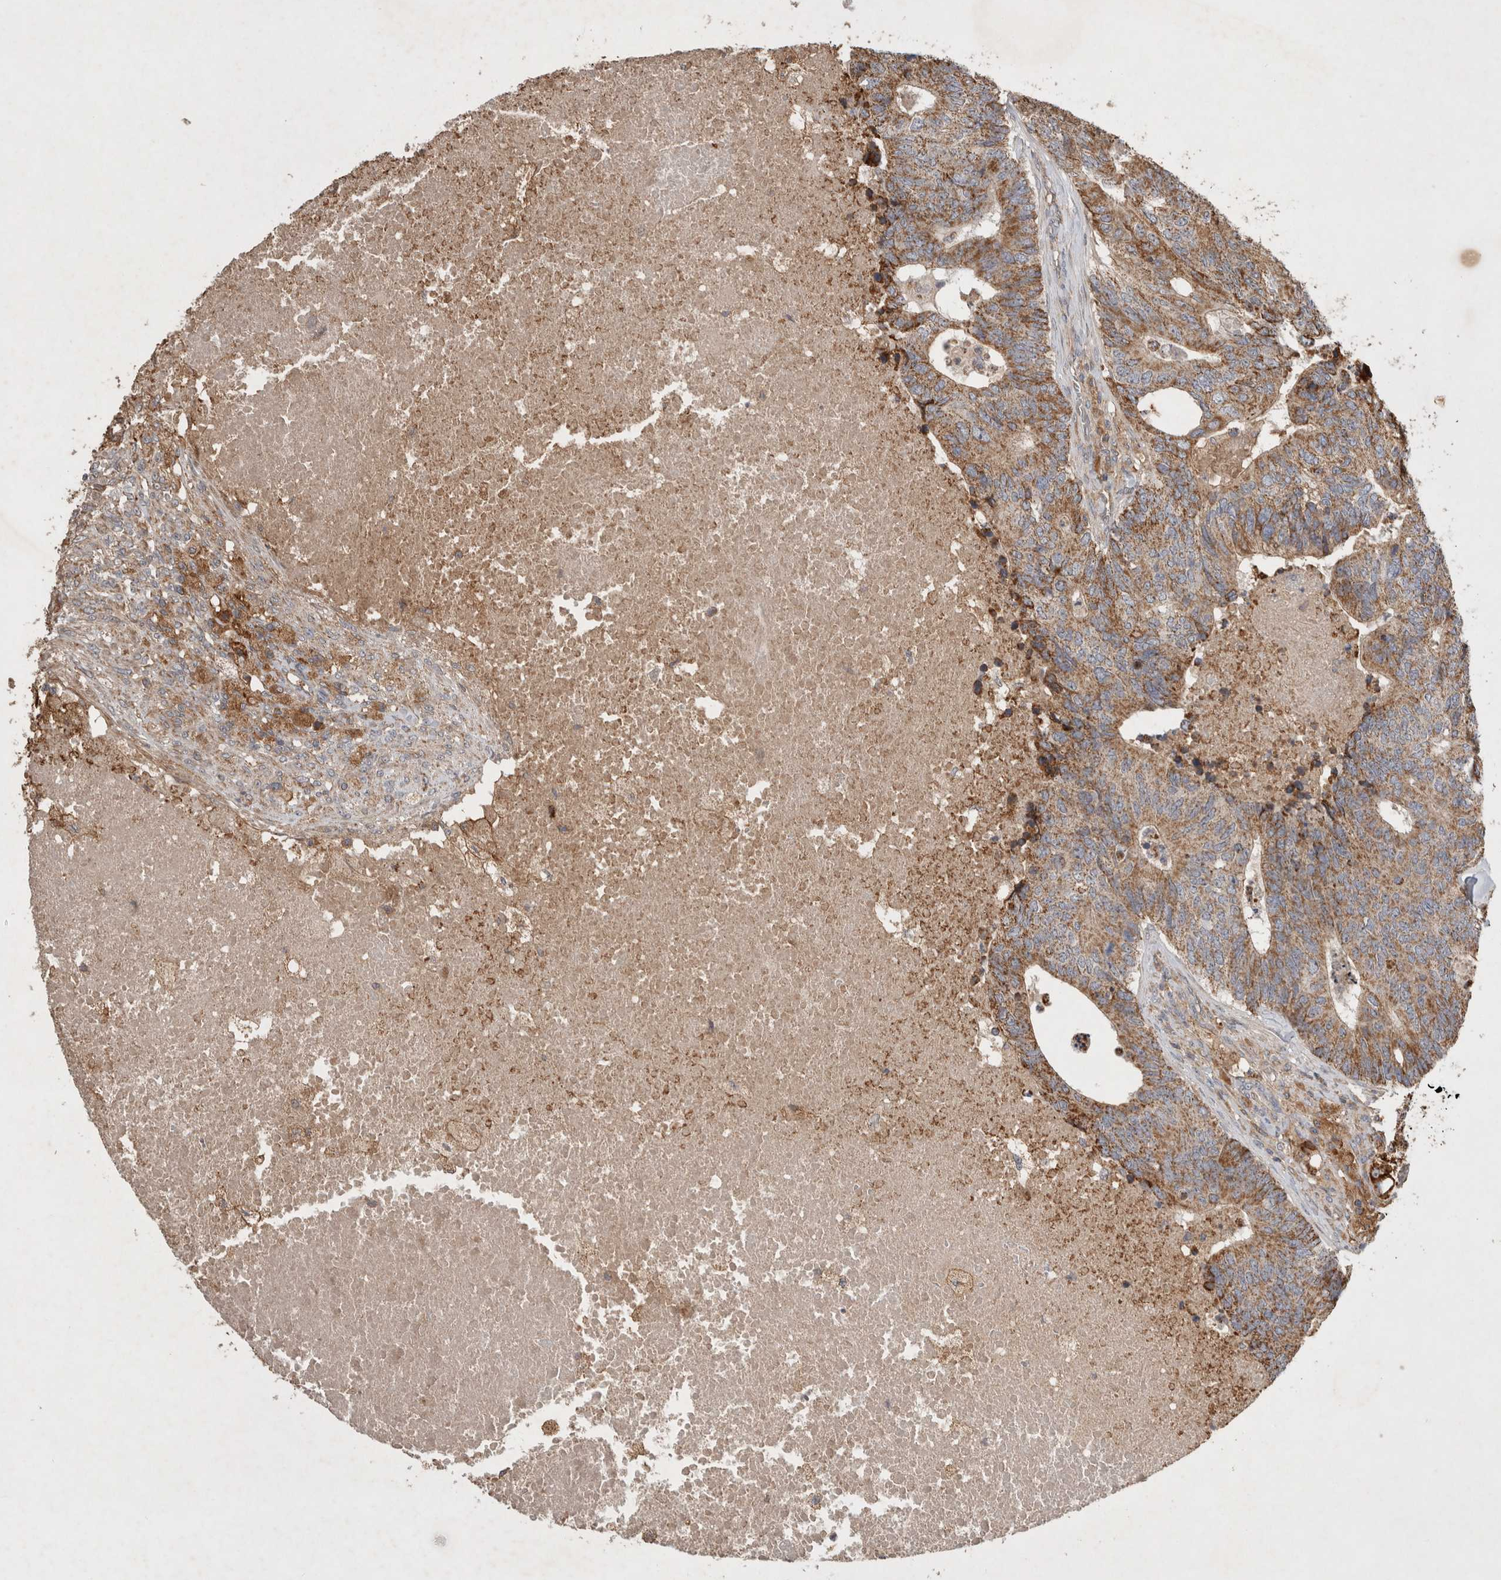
{"staining": {"intensity": "moderate", "quantity": ">75%", "location": "cytoplasmic/membranous"}, "tissue": "colorectal cancer", "cell_type": "Tumor cells", "image_type": "cancer", "snomed": [{"axis": "morphology", "description": "Adenocarcinoma, NOS"}, {"axis": "topography", "description": "Colon"}], "caption": "Immunohistochemical staining of human adenocarcinoma (colorectal) exhibits medium levels of moderate cytoplasmic/membranous positivity in approximately >75% of tumor cells.", "gene": "SERAC1", "patient": {"sex": "female", "age": 67}}